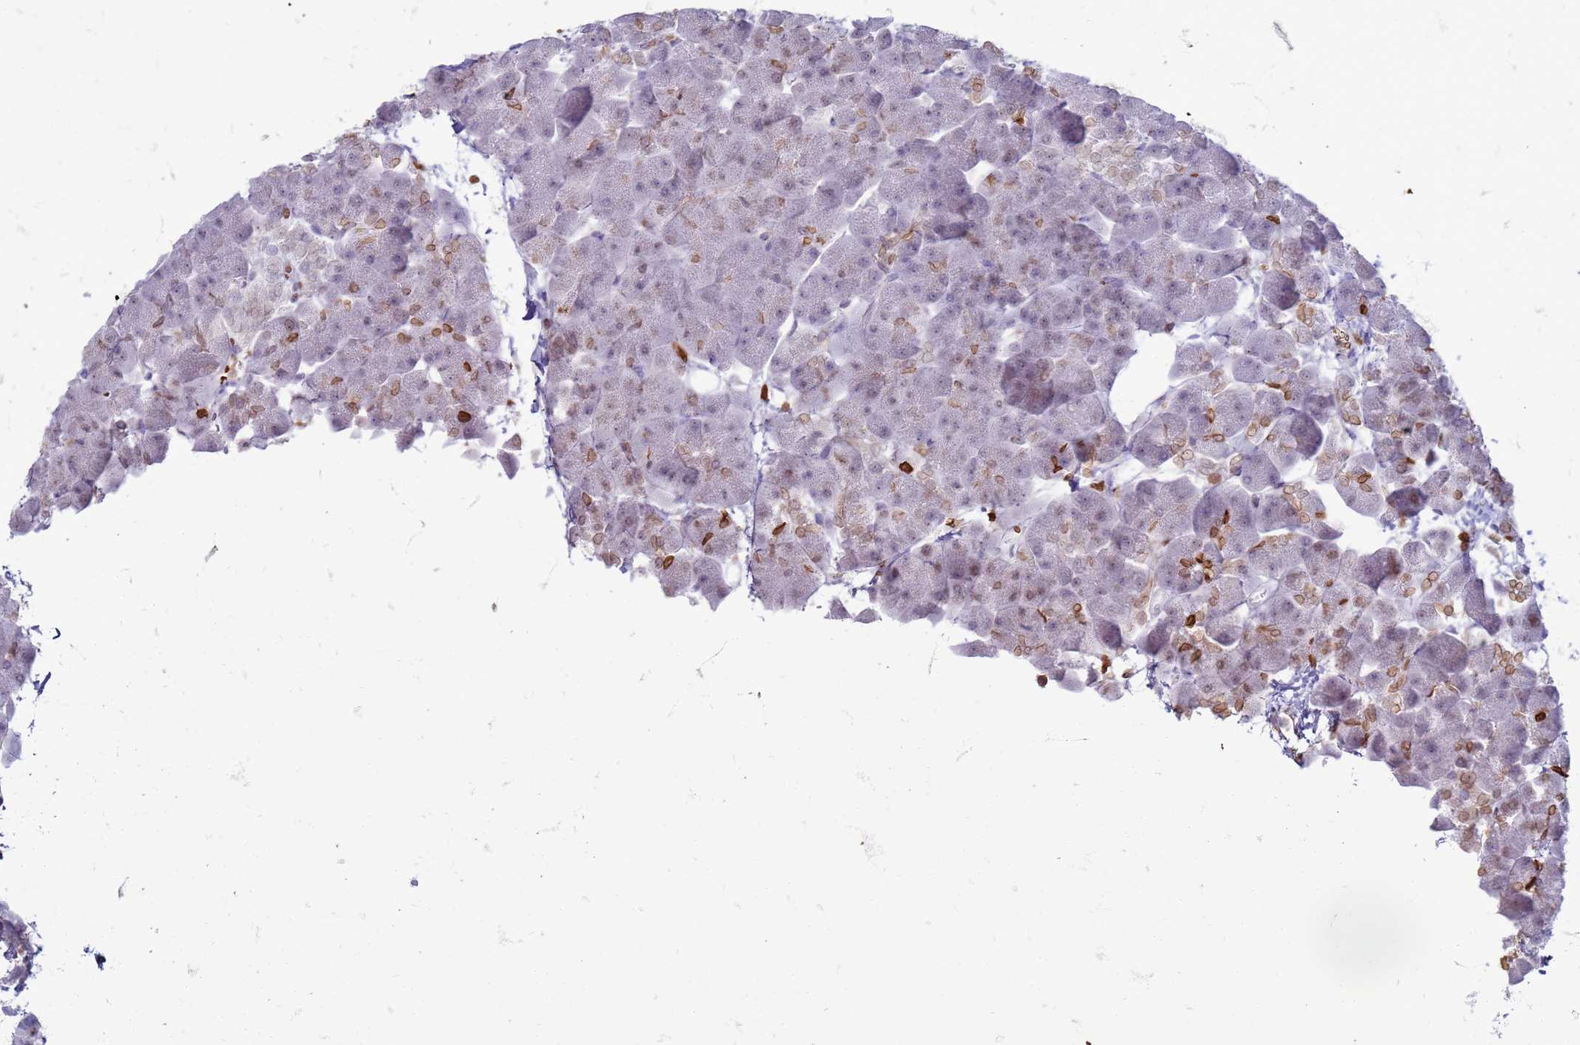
{"staining": {"intensity": "moderate", "quantity": "<25%", "location": "cytoplasmic/membranous,nuclear"}, "tissue": "pancreas", "cell_type": "Exocrine glandular cells", "image_type": "normal", "snomed": [{"axis": "morphology", "description": "Normal tissue, NOS"}, {"axis": "topography", "description": "Pancreas"}], "caption": "This histopathology image demonstrates immunohistochemistry staining of normal human pancreas, with low moderate cytoplasmic/membranous,nuclear staining in approximately <25% of exocrine glandular cells.", "gene": "METTL25B", "patient": {"sex": "male", "age": 35}}